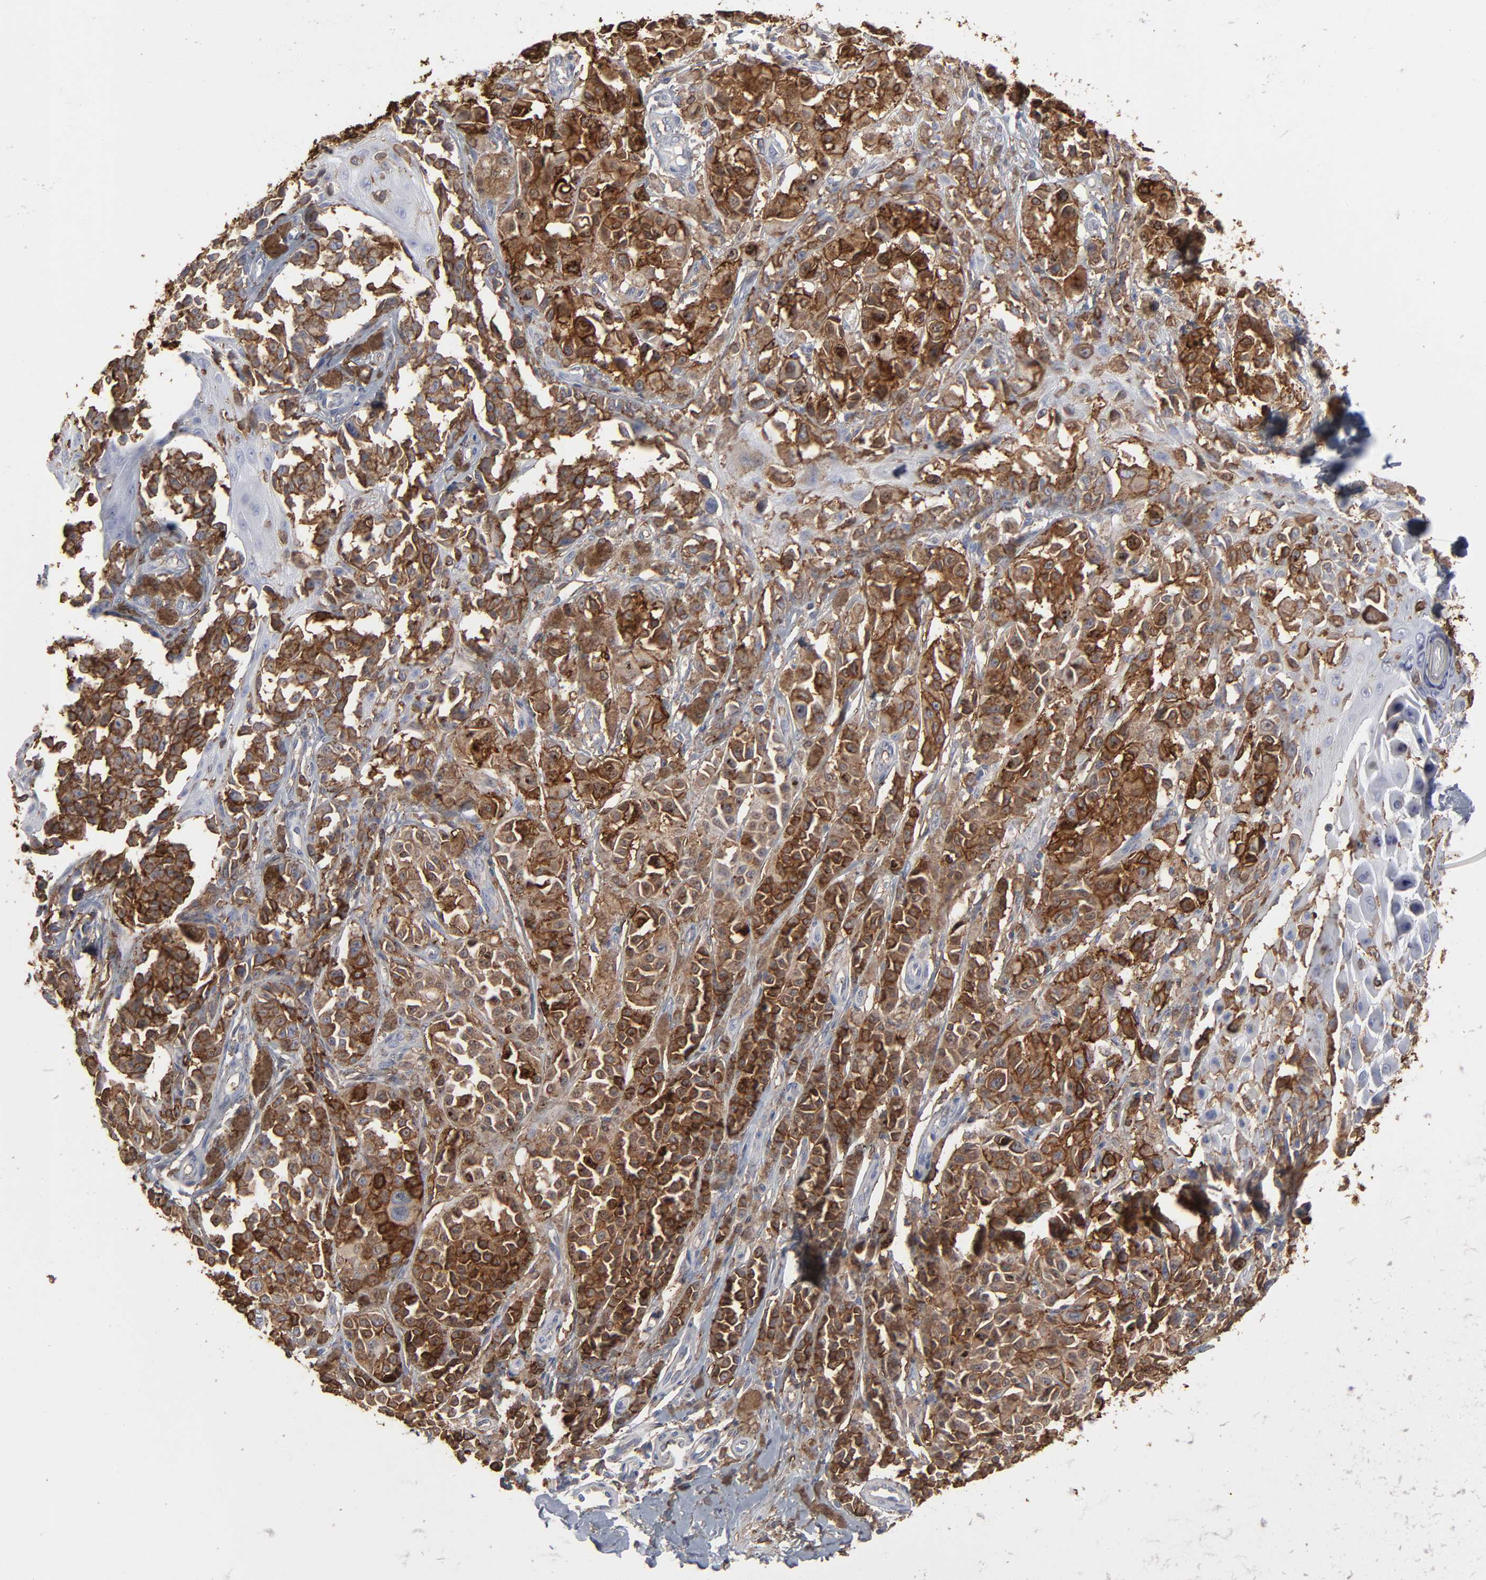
{"staining": {"intensity": "moderate", "quantity": ">75%", "location": "cytoplasmic/membranous,nuclear"}, "tissue": "melanoma", "cell_type": "Tumor cells", "image_type": "cancer", "snomed": [{"axis": "morphology", "description": "Malignant melanoma, NOS"}, {"axis": "topography", "description": "Skin"}], "caption": "A photomicrograph of malignant melanoma stained for a protein displays moderate cytoplasmic/membranous and nuclear brown staining in tumor cells.", "gene": "ANXA5", "patient": {"sex": "female", "age": 38}}